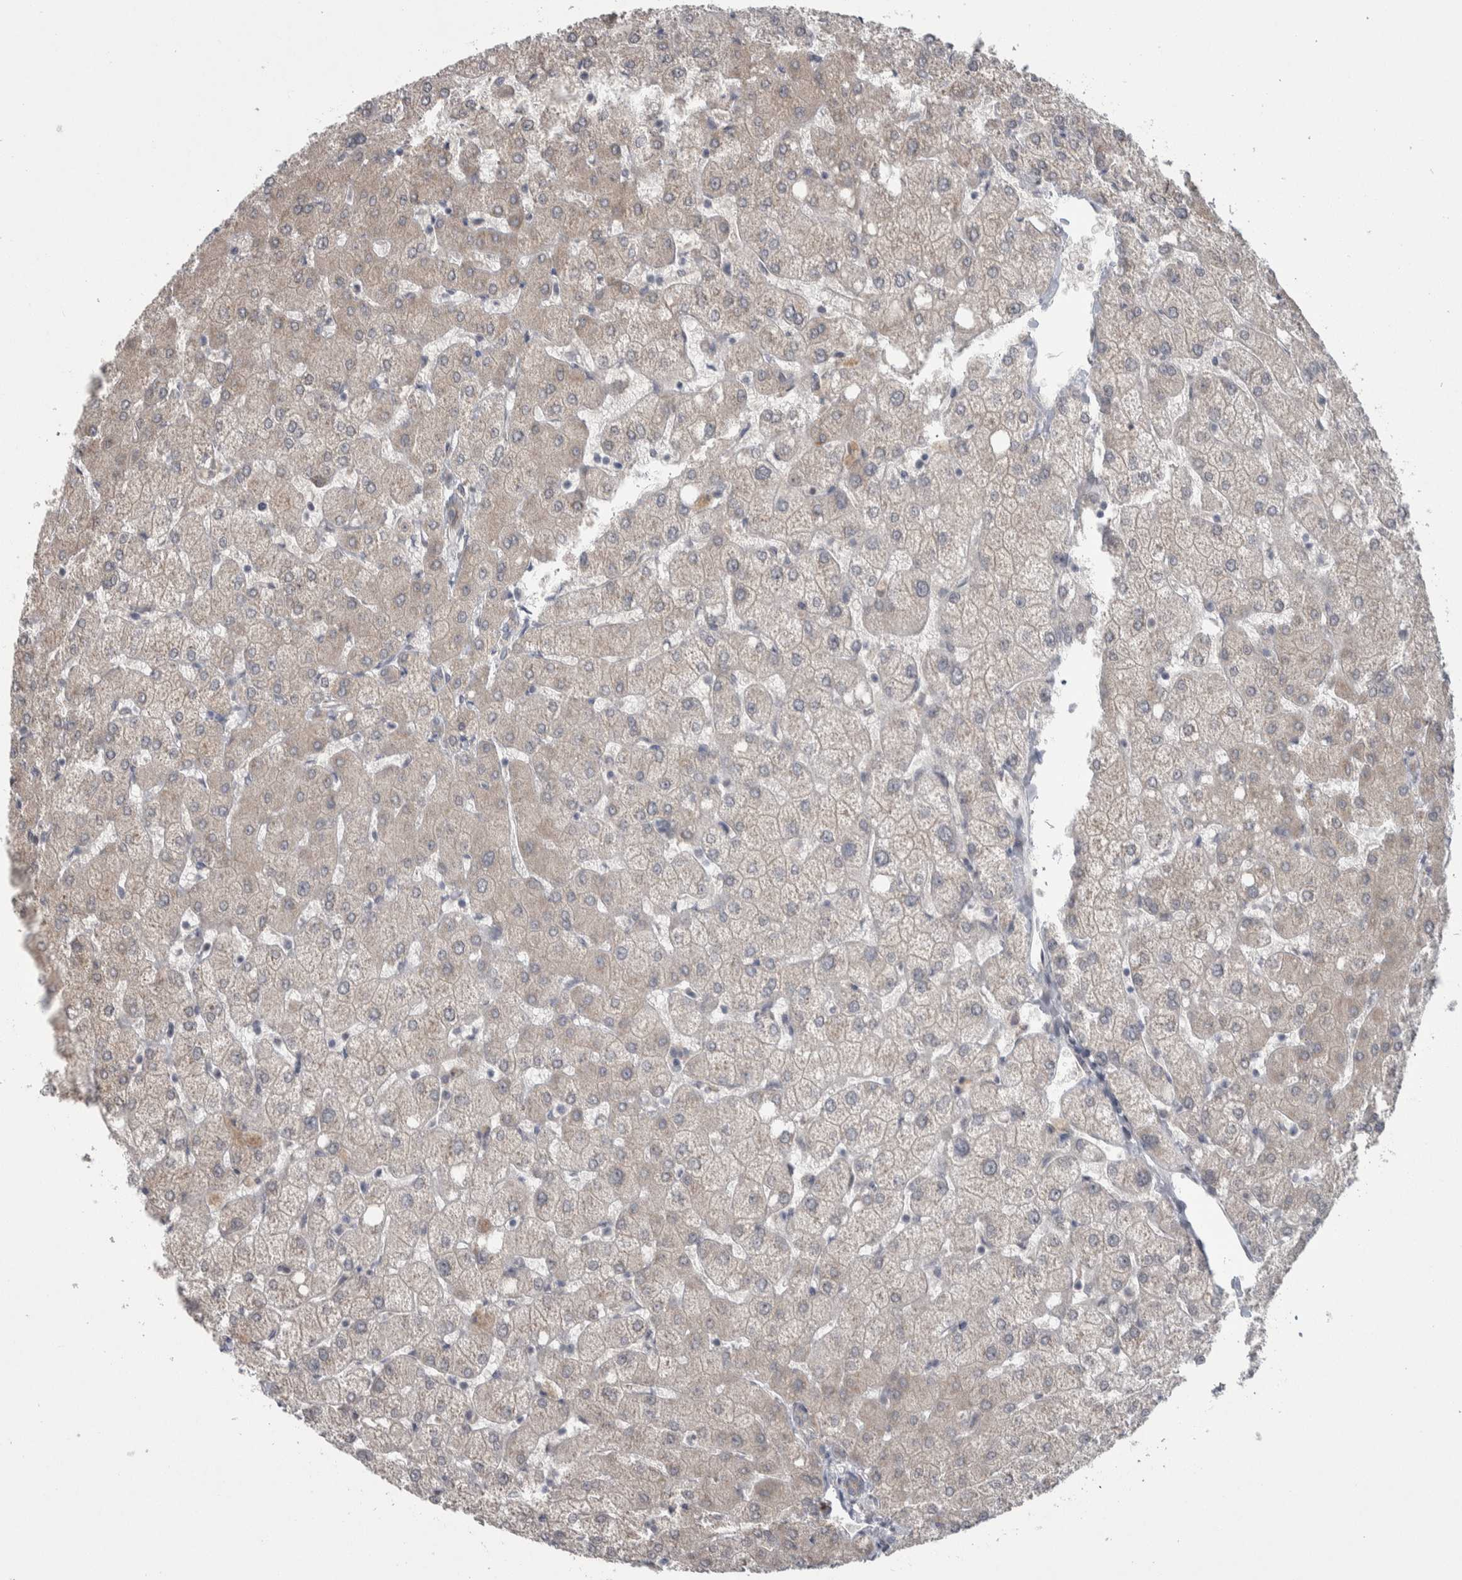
{"staining": {"intensity": "weak", "quantity": "<25%", "location": "cytoplasmic/membranous"}, "tissue": "liver", "cell_type": "Cholangiocytes", "image_type": "normal", "snomed": [{"axis": "morphology", "description": "Normal tissue, NOS"}, {"axis": "topography", "description": "Liver"}], "caption": "Immunohistochemical staining of normal human liver shows no significant staining in cholangiocytes.", "gene": "CUL2", "patient": {"sex": "female", "age": 54}}